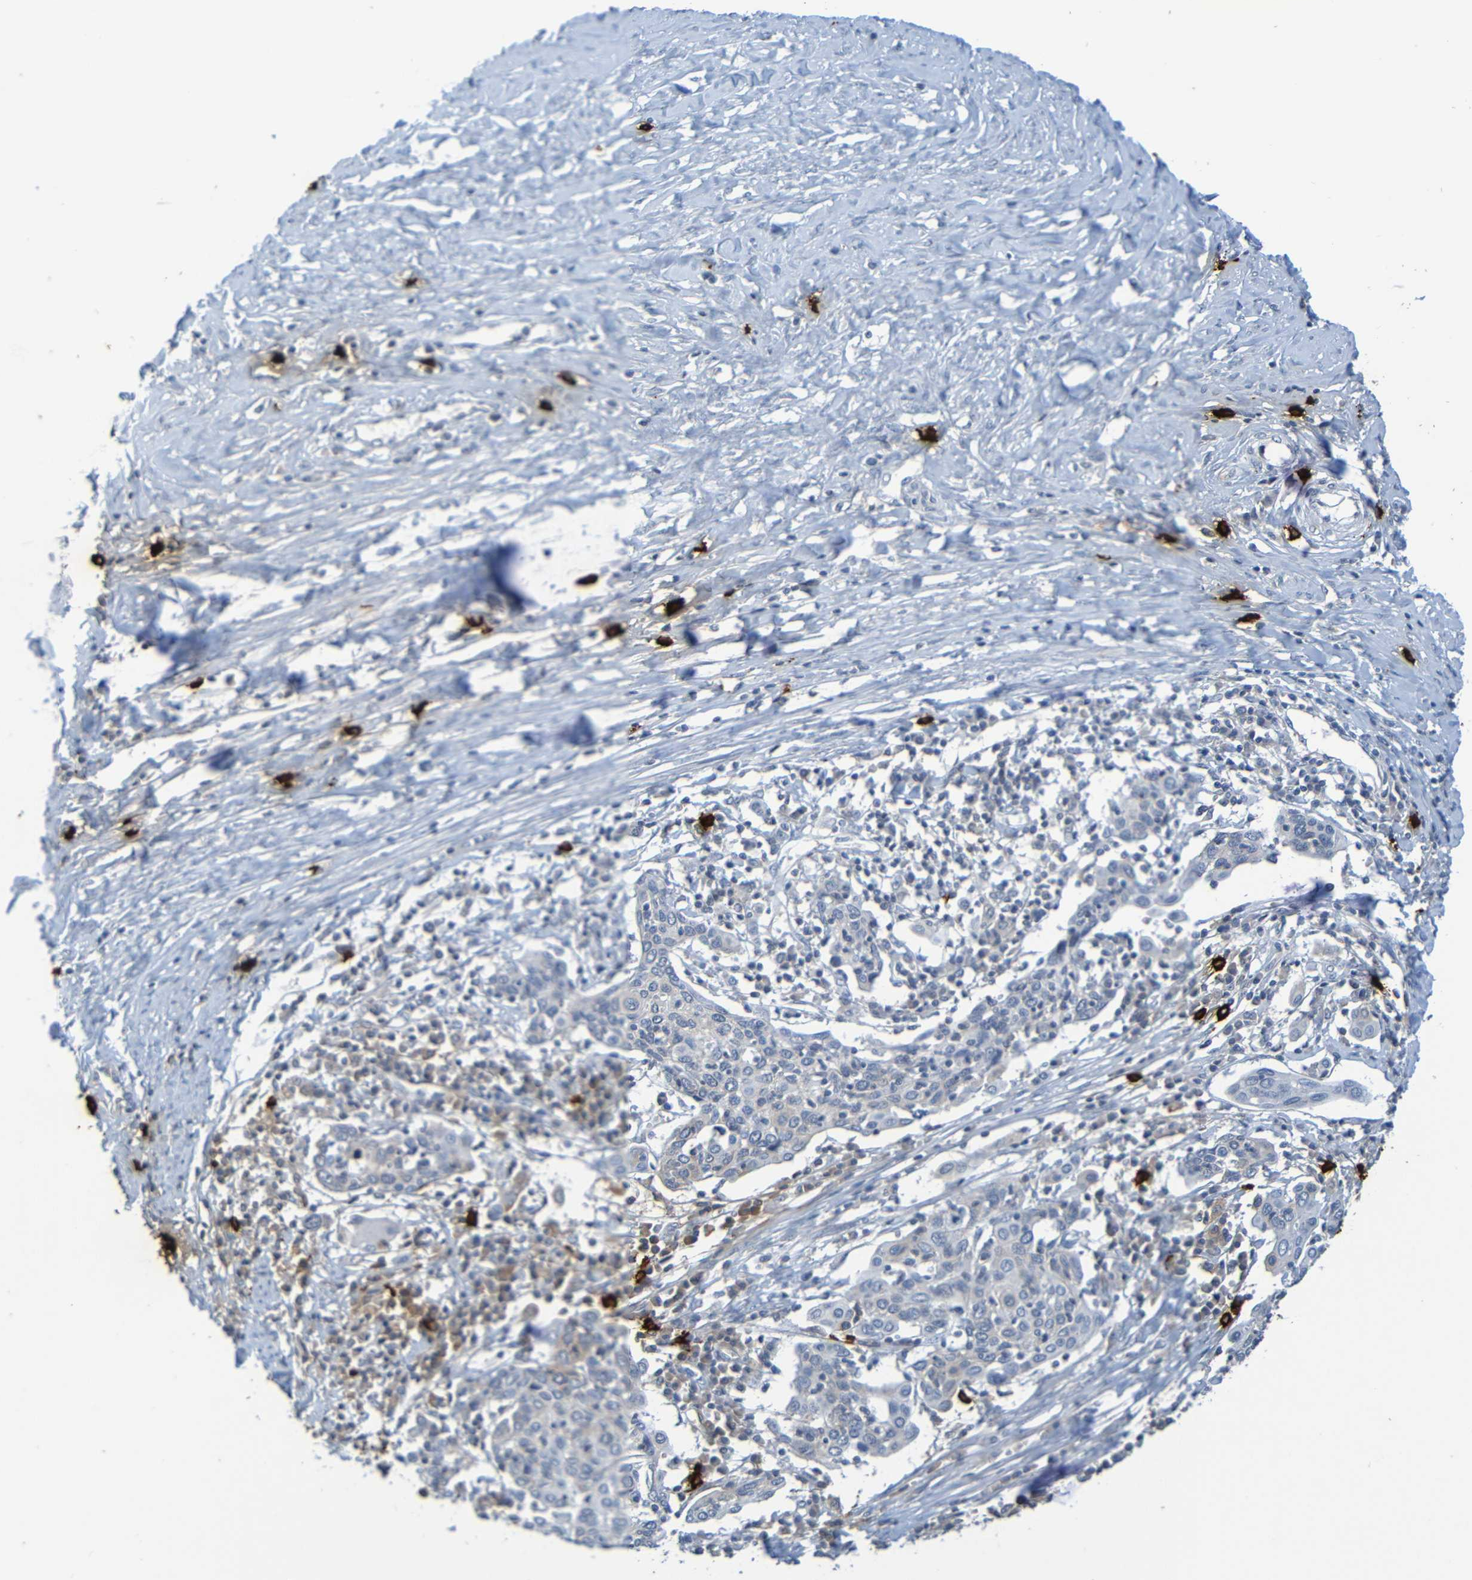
{"staining": {"intensity": "negative", "quantity": "none", "location": "none"}, "tissue": "cervical cancer", "cell_type": "Tumor cells", "image_type": "cancer", "snomed": [{"axis": "morphology", "description": "Squamous cell carcinoma, NOS"}, {"axis": "topography", "description": "Cervix"}], "caption": "Immunohistochemistry (IHC) micrograph of human cervical cancer stained for a protein (brown), which exhibits no positivity in tumor cells. The staining is performed using DAB brown chromogen with nuclei counter-stained in using hematoxylin.", "gene": "C3AR1", "patient": {"sex": "female", "age": 40}}